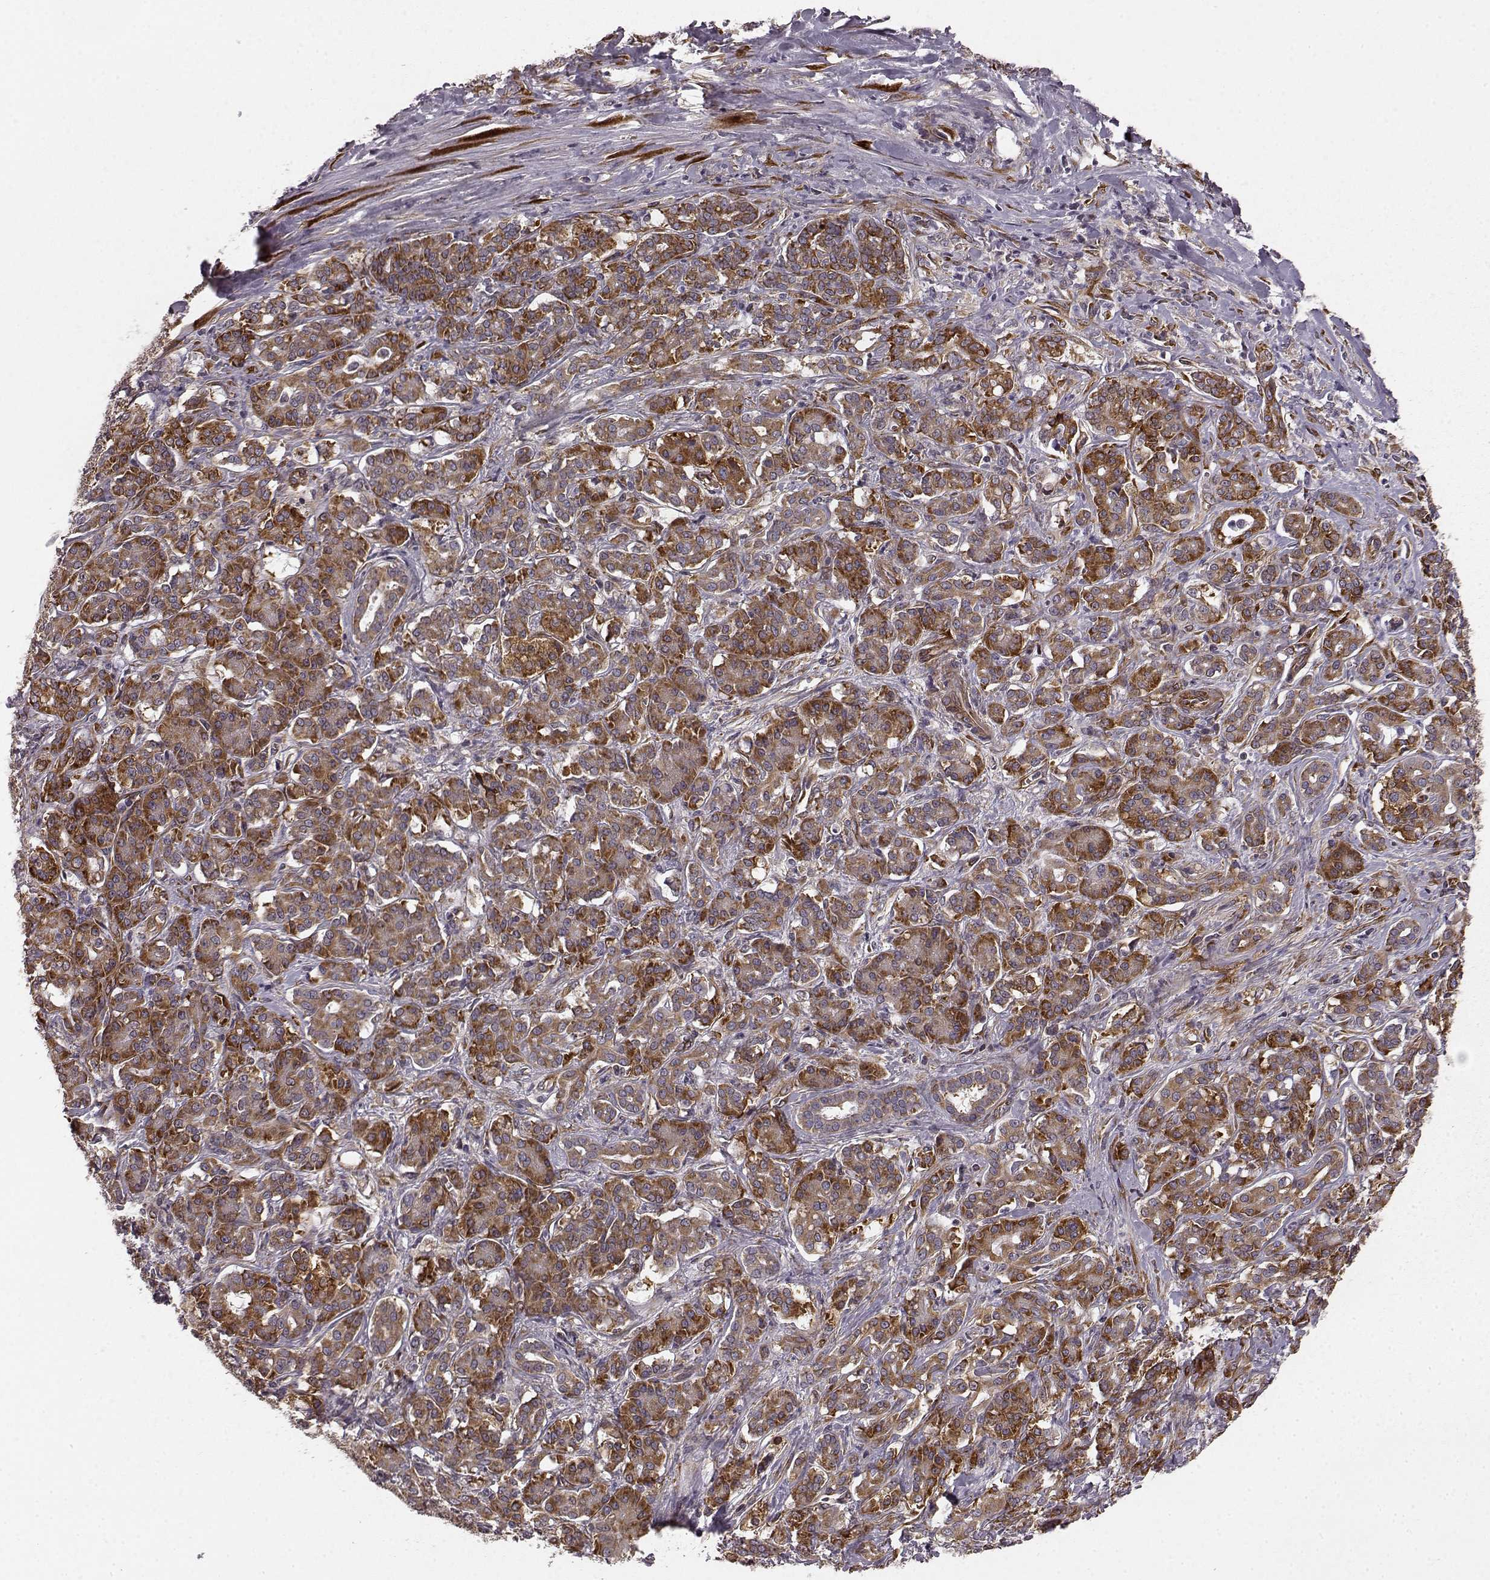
{"staining": {"intensity": "moderate", "quantity": ">75%", "location": "cytoplasmic/membranous"}, "tissue": "pancreatic cancer", "cell_type": "Tumor cells", "image_type": "cancer", "snomed": [{"axis": "morphology", "description": "Normal tissue, NOS"}, {"axis": "morphology", "description": "Inflammation, NOS"}, {"axis": "morphology", "description": "Adenocarcinoma, NOS"}, {"axis": "topography", "description": "Pancreas"}], "caption": "Immunohistochemistry micrograph of neoplastic tissue: pancreatic cancer stained using IHC shows medium levels of moderate protein expression localized specifically in the cytoplasmic/membranous of tumor cells, appearing as a cytoplasmic/membranous brown color.", "gene": "TMEM14A", "patient": {"sex": "male", "age": 57}}